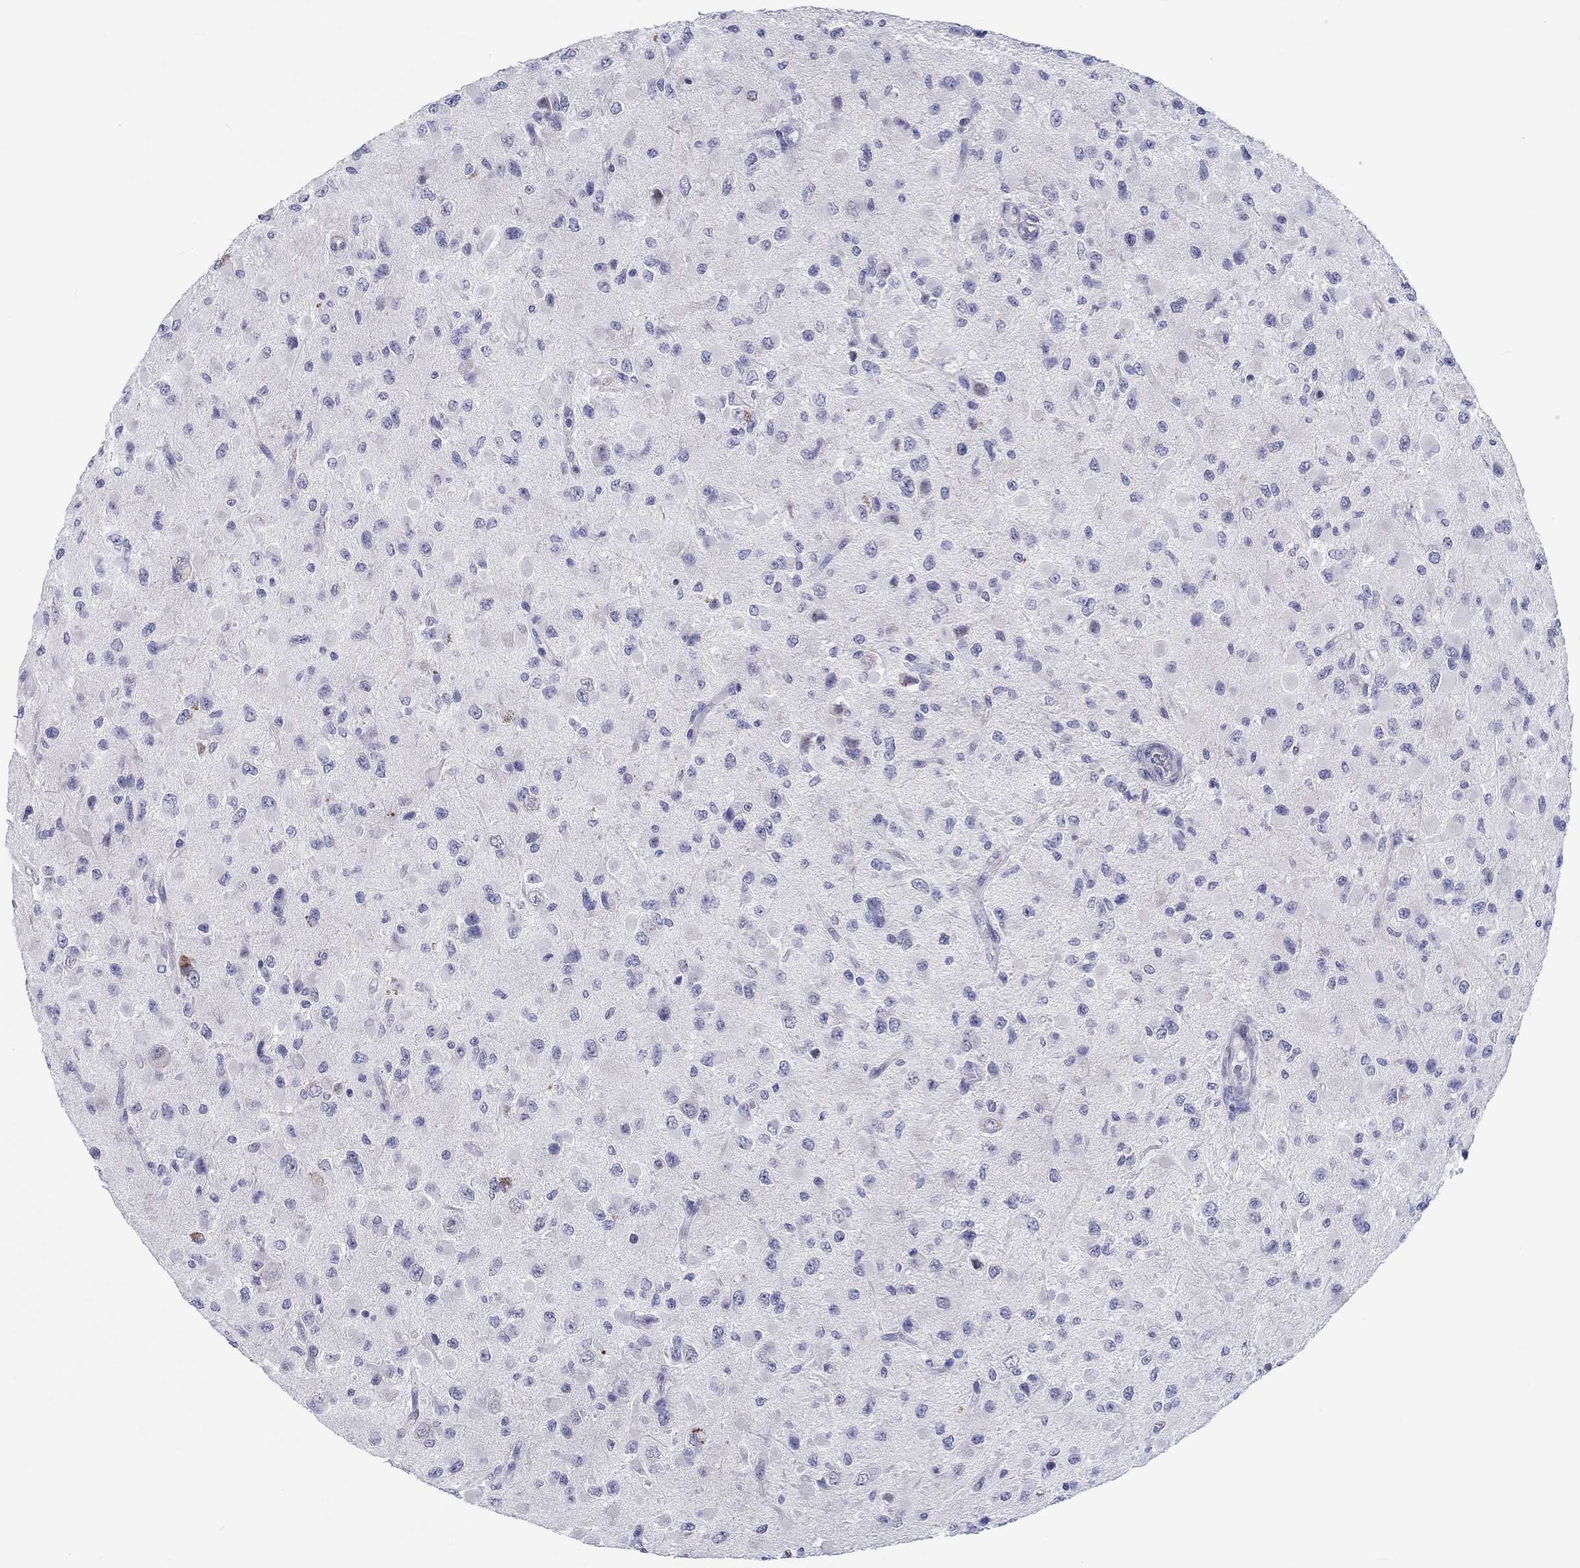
{"staining": {"intensity": "negative", "quantity": "none", "location": "none"}, "tissue": "glioma", "cell_type": "Tumor cells", "image_type": "cancer", "snomed": [{"axis": "morphology", "description": "Glioma, malignant, High grade"}, {"axis": "topography", "description": "Cerebral cortex"}], "caption": "Immunohistochemistry image of neoplastic tissue: malignant glioma (high-grade) stained with DAB (3,3'-diaminobenzidine) demonstrates no significant protein expression in tumor cells.", "gene": "CRYGD", "patient": {"sex": "male", "age": 35}}